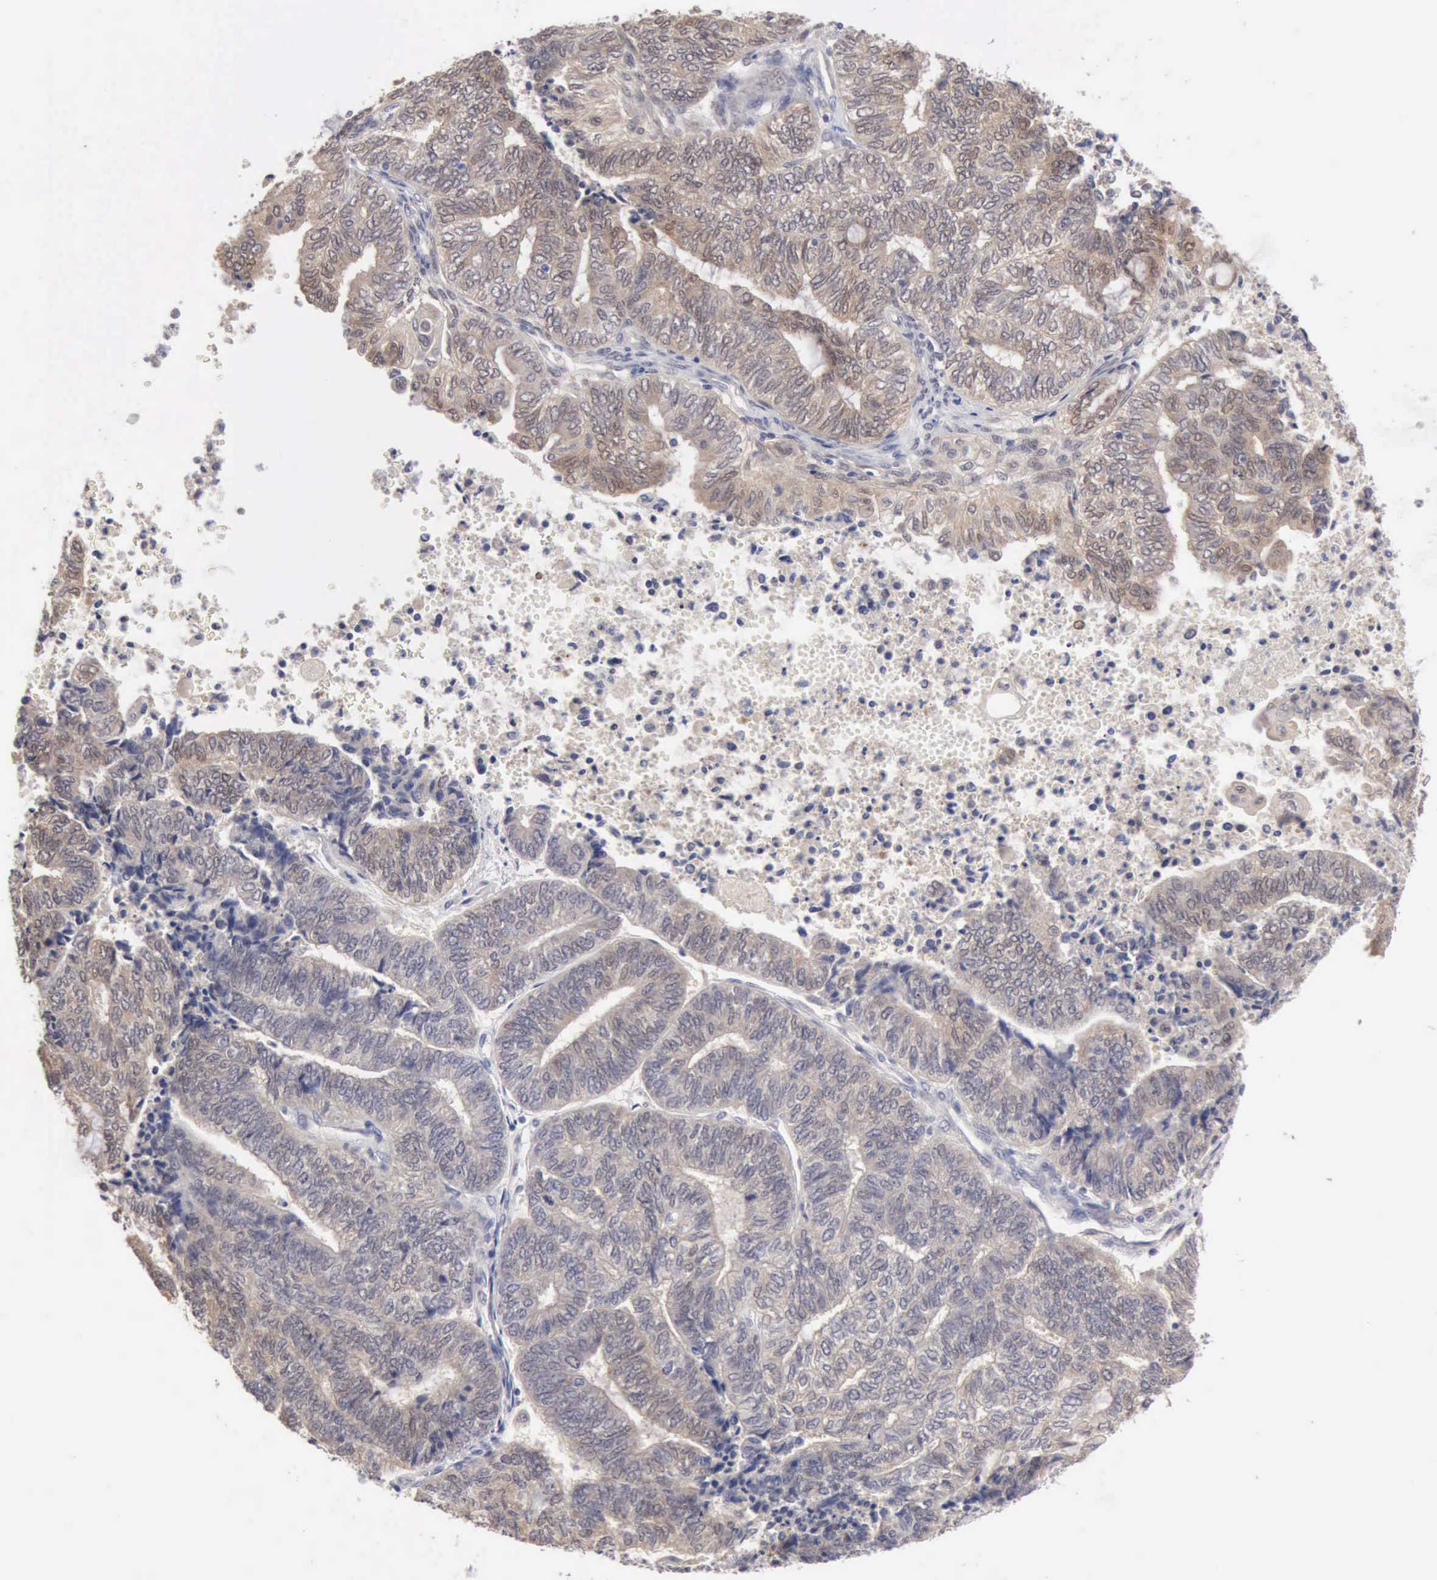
{"staining": {"intensity": "weak", "quantity": ">75%", "location": "cytoplasmic/membranous"}, "tissue": "endometrial cancer", "cell_type": "Tumor cells", "image_type": "cancer", "snomed": [{"axis": "morphology", "description": "Adenocarcinoma, NOS"}, {"axis": "topography", "description": "Uterus"}, {"axis": "topography", "description": "Endometrium"}], "caption": "A high-resolution micrograph shows immunohistochemistry (IHC) staining of endometrial cancer (adenocarcinoma), which demonstrates weak cytoplasmic/membranous positivity in about >75% of tumor cells.", "gene": "PTGR2", "patient": {"sex": "female", "age": 70}}